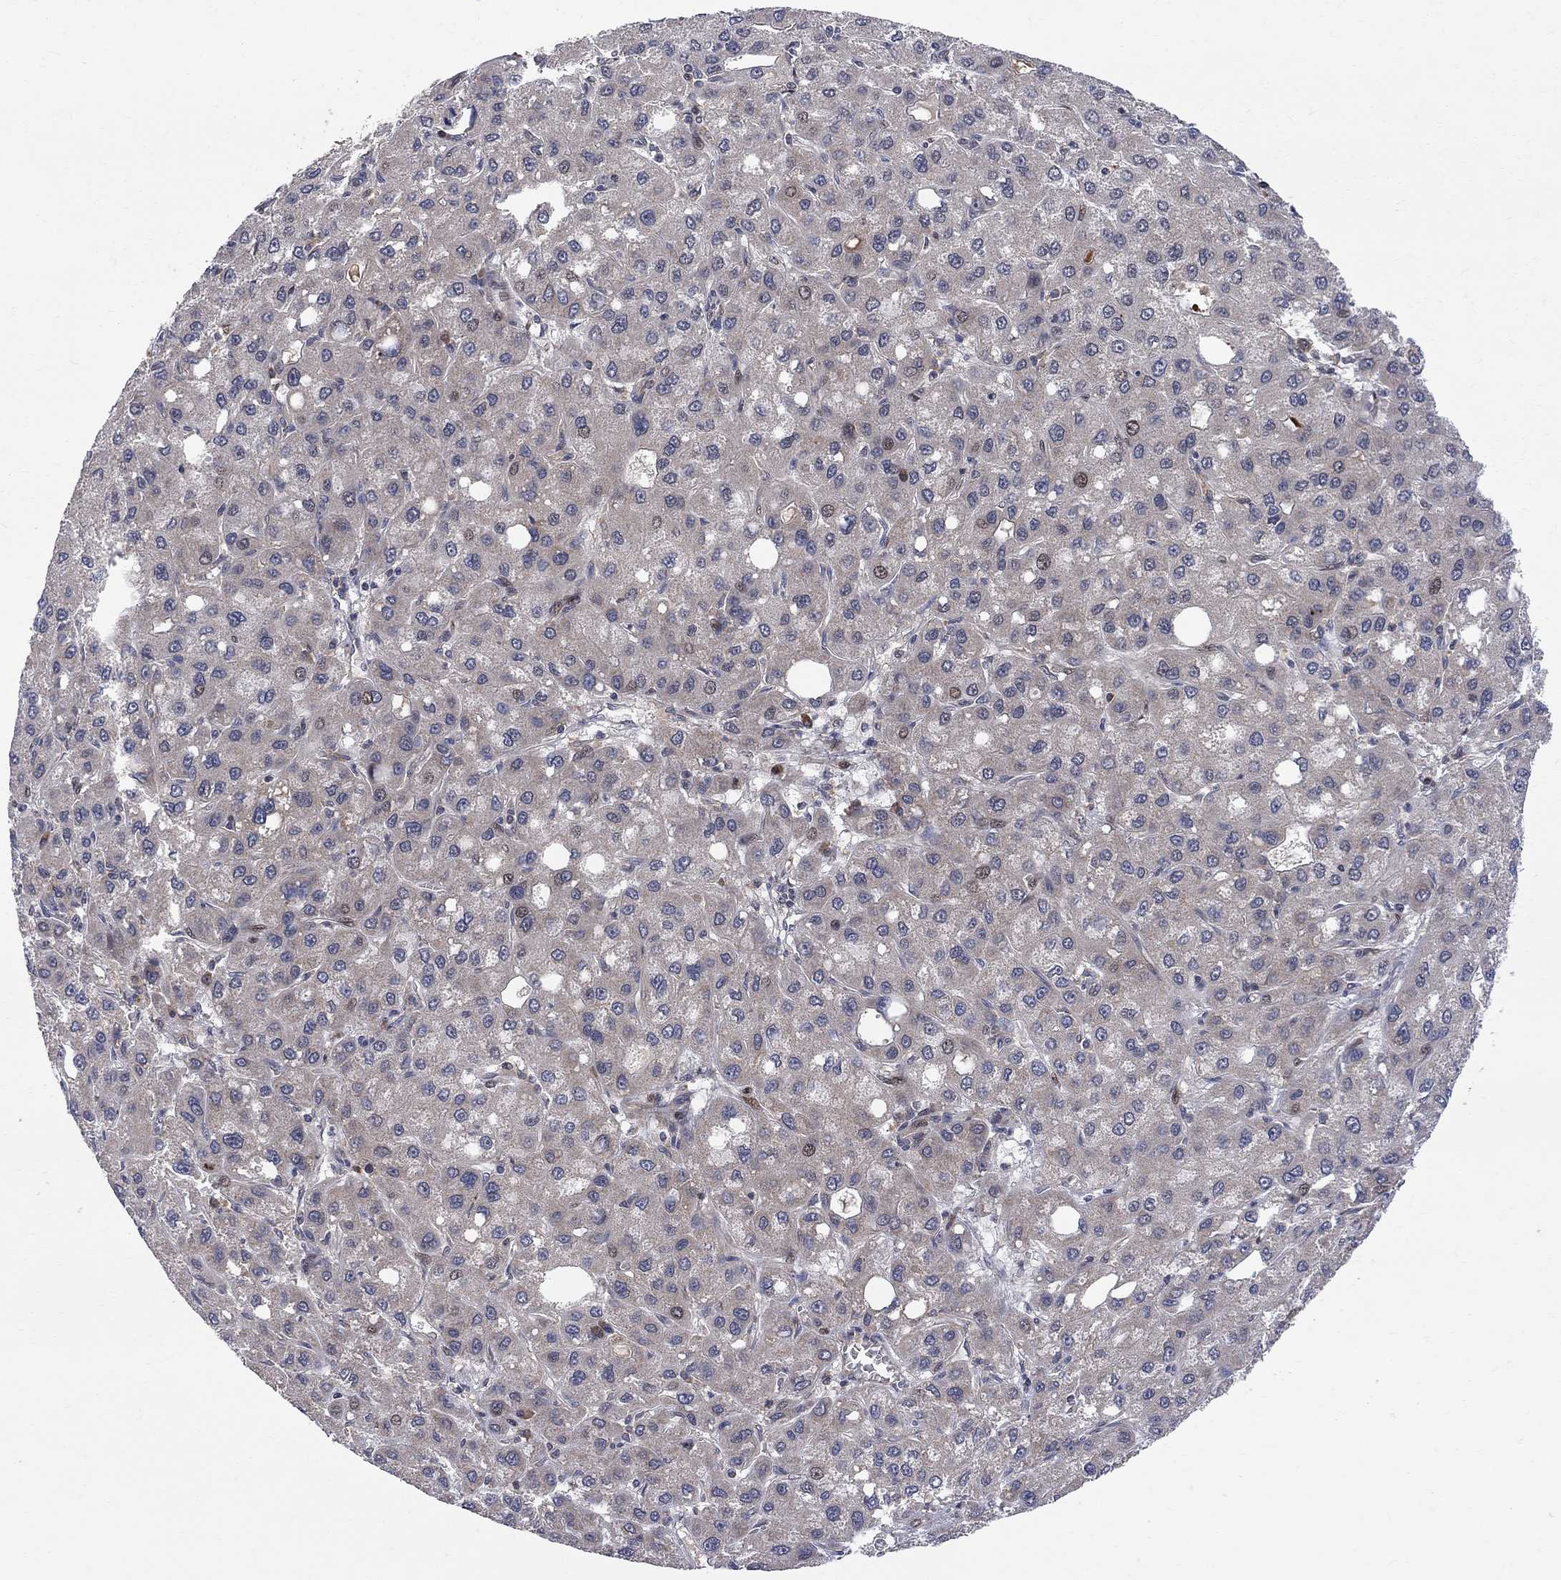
{"staining": {"intensity": "weak", "quantity": "<25%", "location": "nuclear"}, "tissue": "liver cancer", "cell_type": "Tumor cells", "image_type": "cancer", "snomed": [{"axis": "morphology", "description": "Carcinoma, Hepatocellular, NOS"}, {"axis": "topography", "description": "Liver"}], "caption": "This is an immunohistochemistry histopathology image of human liver hepatocellular carcinoma. There is no positivity in tumor cells.", "gene": "CNOT11", "patient": {"sex": "male", "age": 73}}